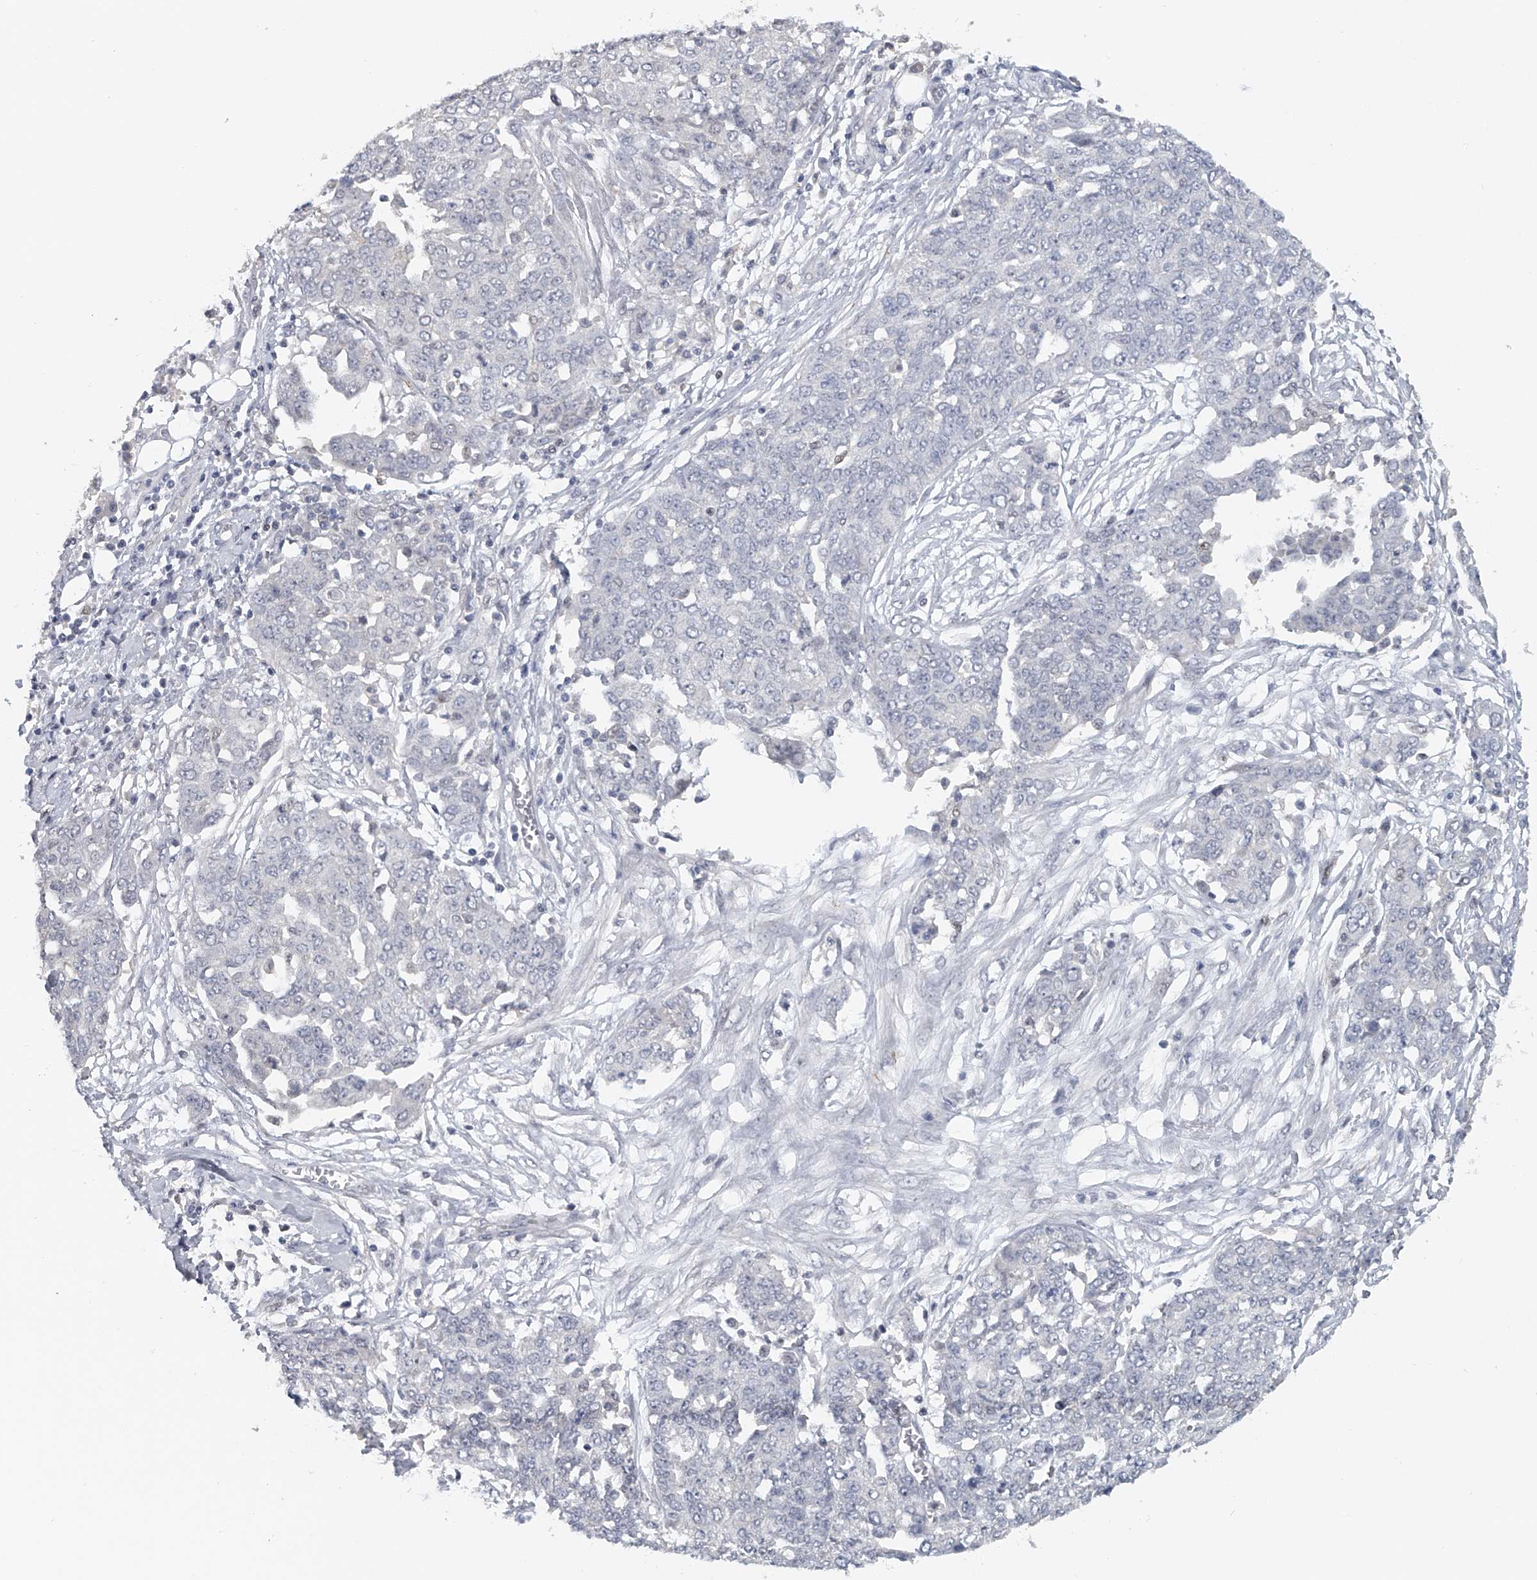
{"staining": {"intensity": "negative", "quantity": "none", "location": "none"}, "tissue": "ovarian cancer", "cell_type": "Tumor cells", "image_type": "cancer", "snomed": [{"axis": "morphology", "description": "Cystadenocarcinoma, serous, NOS"}, {"axis": "topography", "description": "Soft tissue"}, {"axis": "topography", "description": "Ovary"}], "caption": "An immunohistochemistry histopathology image of serous cystadenocarcinoma (ovarian) is shown. There is no staining in tumor cells of serous cystadenocarcinoma (ovarian).", "gene": "DDX43", "patient": {"sex": "female", "age": 57}}